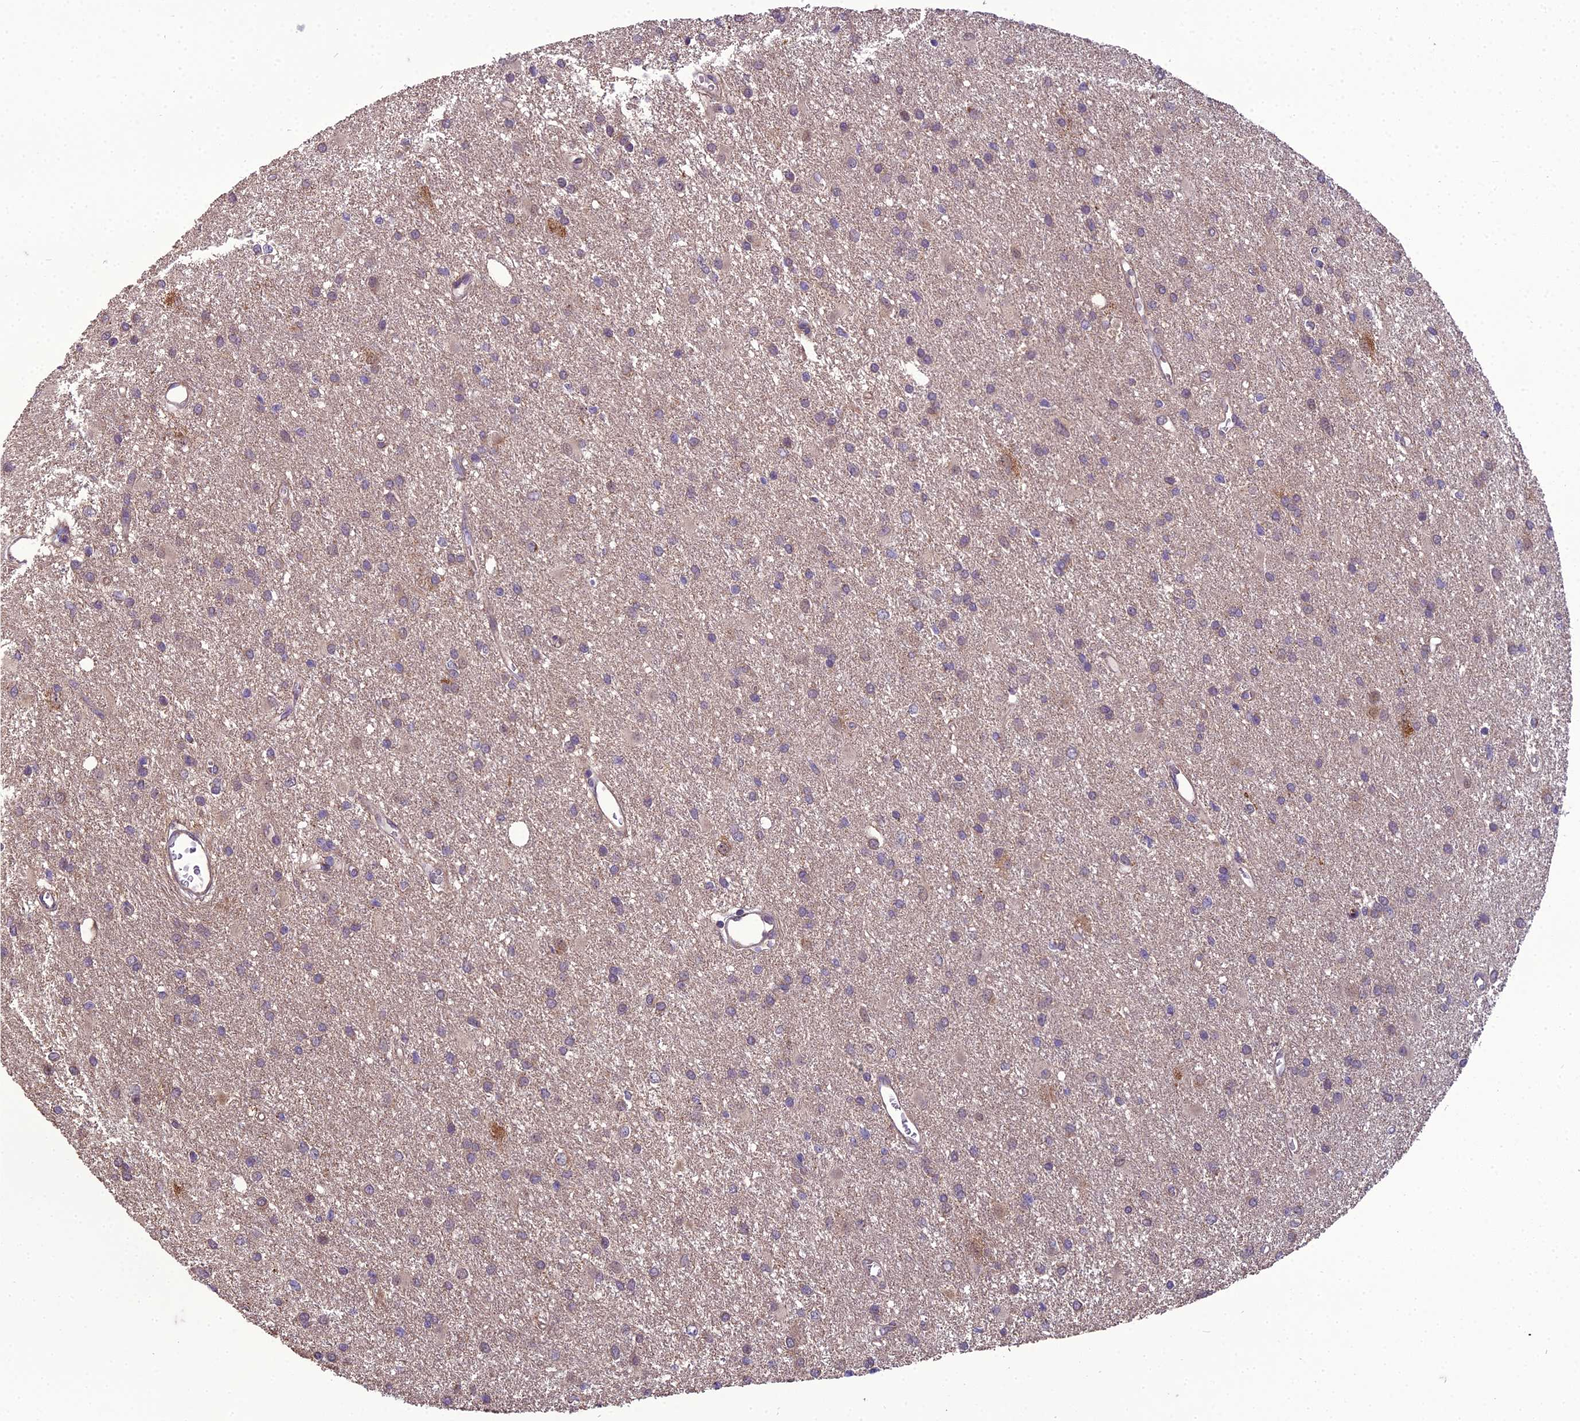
{"staining": {"intensity": "negative", "quantity": "none", "location": "none"}, "tissue": "glioma", "cell_type": "Tumor cells", "image_type": "cancer", "snomed": [{"axis": "morphology", "description": "Glioma, malignant, High grade"}, {"axis": "topography", "description": "Brain"}], "caption": "High power microscopy micrograph of an IHC histopathology image of glioma, revealing no significant staining in tumor cells.", "gene": "DUS2", "patient": {"sex": "female", "age": 50}}